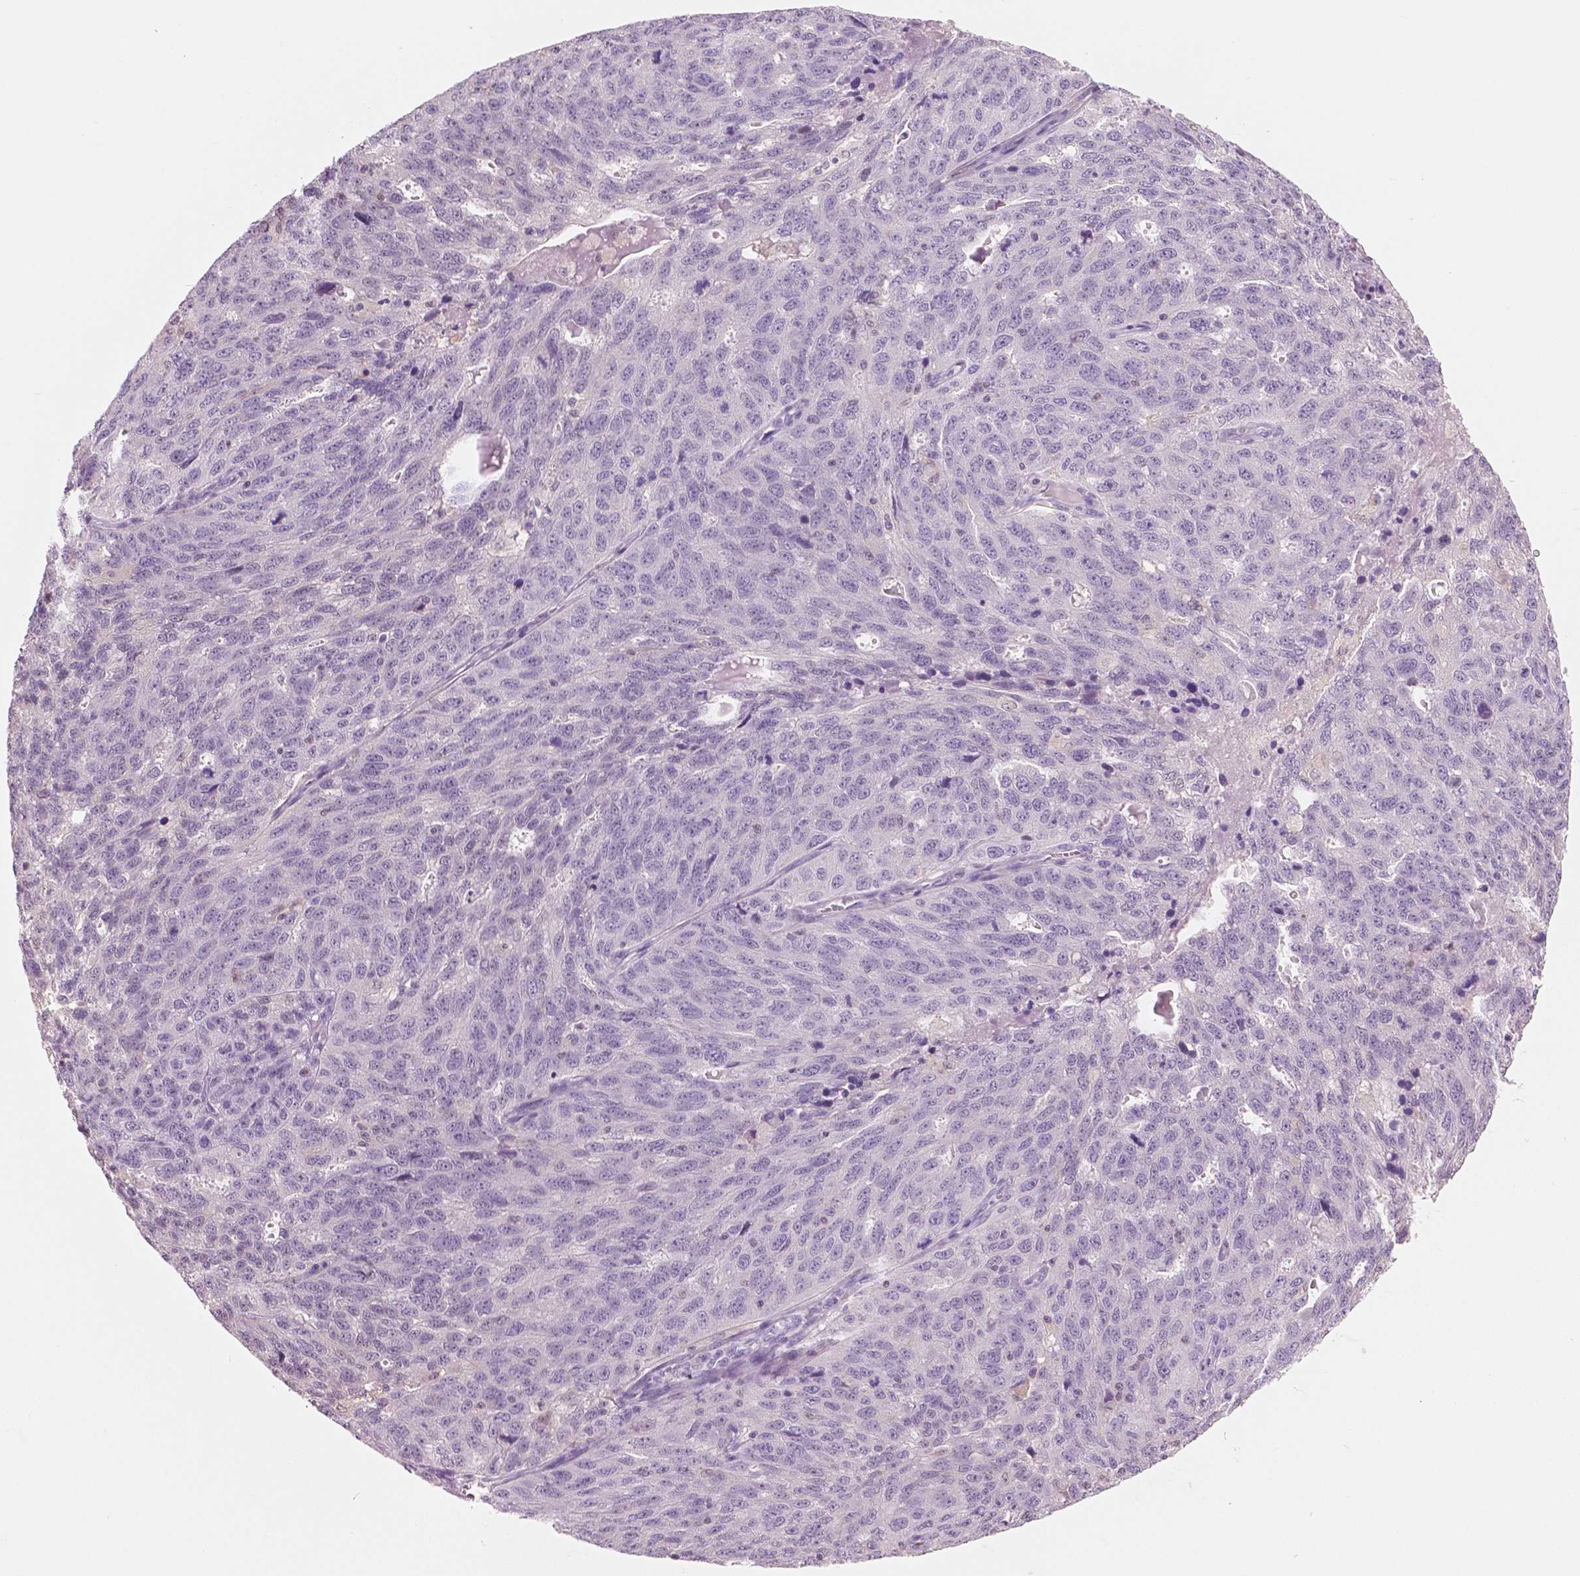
{"staining": {"intensity": "negative", "quantity": "none", "location": "none"}, "tissue": "ovarian cancer", "cell_type": "Tumor cells", "image_type": "cancer", "snomed": [{"axis": "morphology", "description": "Cystadenocarcinoma, serous, NOS"}, {"axis": "topography", "description": "Ovary"}], "caption": "Immunohistochemistry photomicrograph of ovarian serous cystadenocarcinoma stained for a protein (brown), which displays no positivity in tumor cells.", "gene": "GALM", "patient": {"sex": "female", "age": 71}}